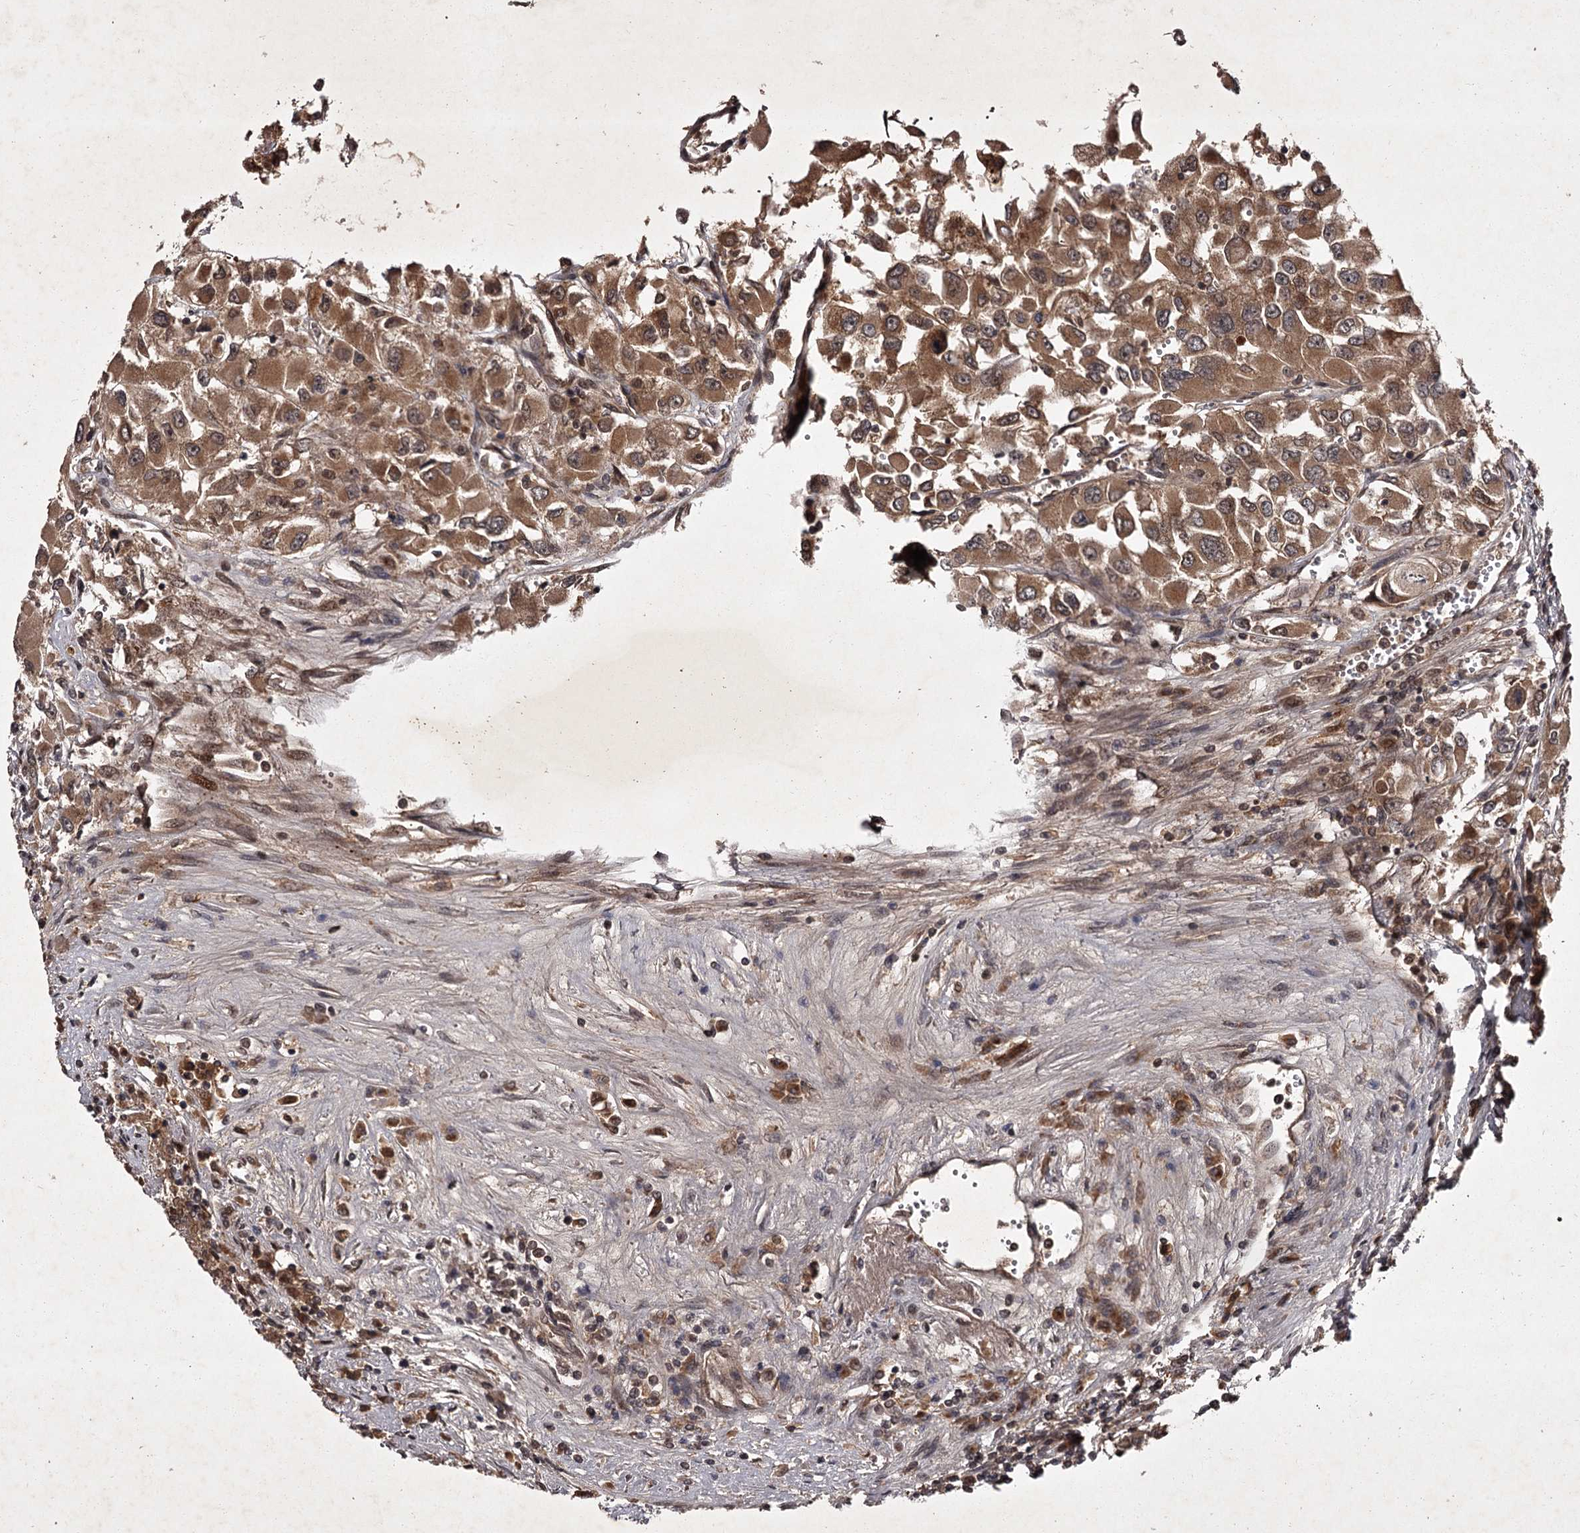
{"staining": {"intensity": "moderate", "quantity": ">75%", "location": "cytoplasmic/membranous"}, "tissue": "renal cancer", "cell_type": "Tumor cells", "image_type": "cancer", "snomed": [{"axis": "morphology", "description": "Adenocarcinoma, NOS"}, {"axis": "topography", "description": "Kidney"}], "caption": "A brown stain shows moderate cytoplasmic/membranous positivity of a protein in renal cancer tumor cells. (Stains: DAB in brown, nuclei in blue, Microscopy: brightfield microscopy at high magnification).", "gene": "TBC1D23", "patient": {"sex": "female", "age": 52}}